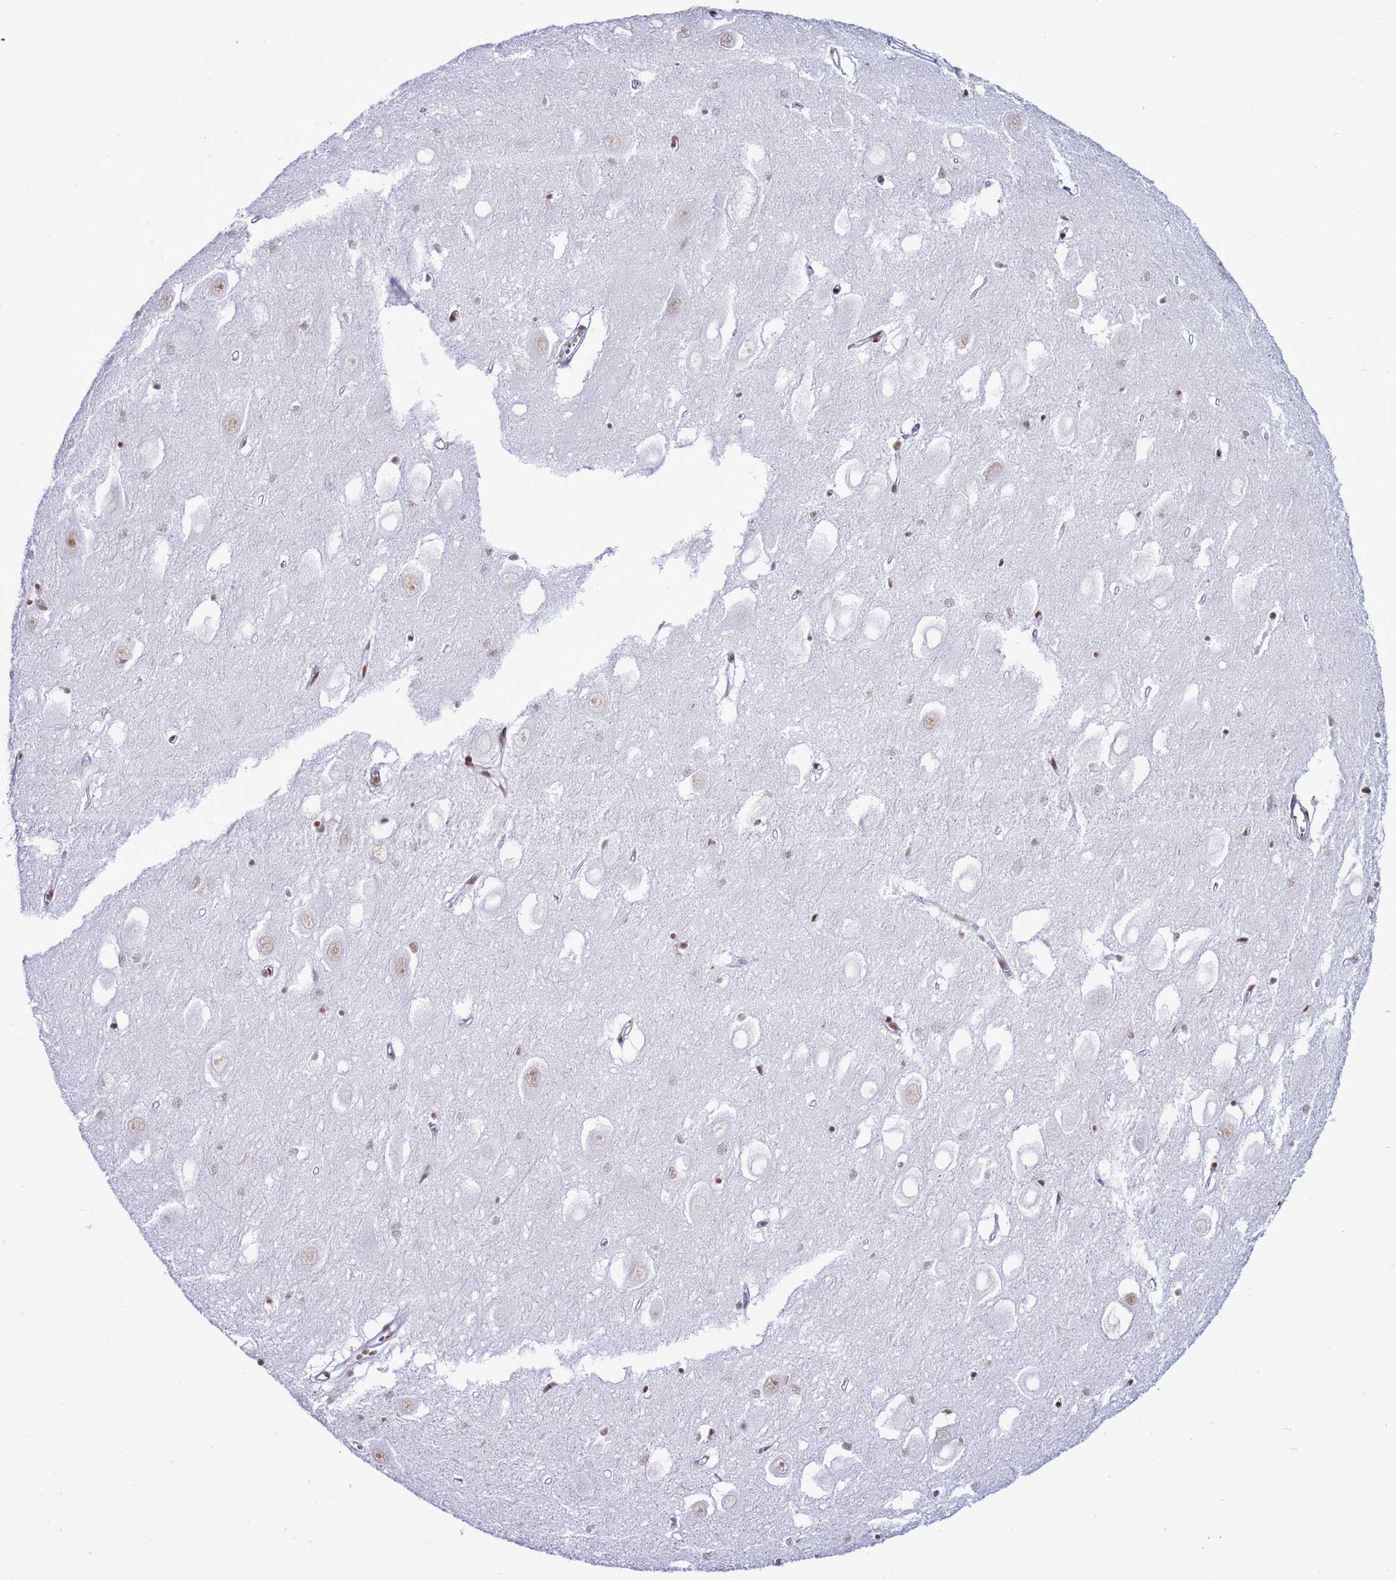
{"staining": {"intensity": "moderate", "quantity": "<25%", "location": "nuclear"}, "tissue": "hippocampus", "cell_type": "Glial cells", "image_type": "normal", "snomed": [{"axis": "morphology", "description": "Normal tissue, NOS"}, {"axis": "topography", "description": "Hippocampus"}], "caption": "Immunohistochemical staining of benign hippocampus demonstrates <25% levels of moderate nuclear protein positivity in approximately <25% of glial cells. (Stains: DAB in brown, nuclei in blue, Microscopy: brightfield microscopy at high magnification).", "gene": "RALY", "patient": {"sex": "female", "age": 64}}